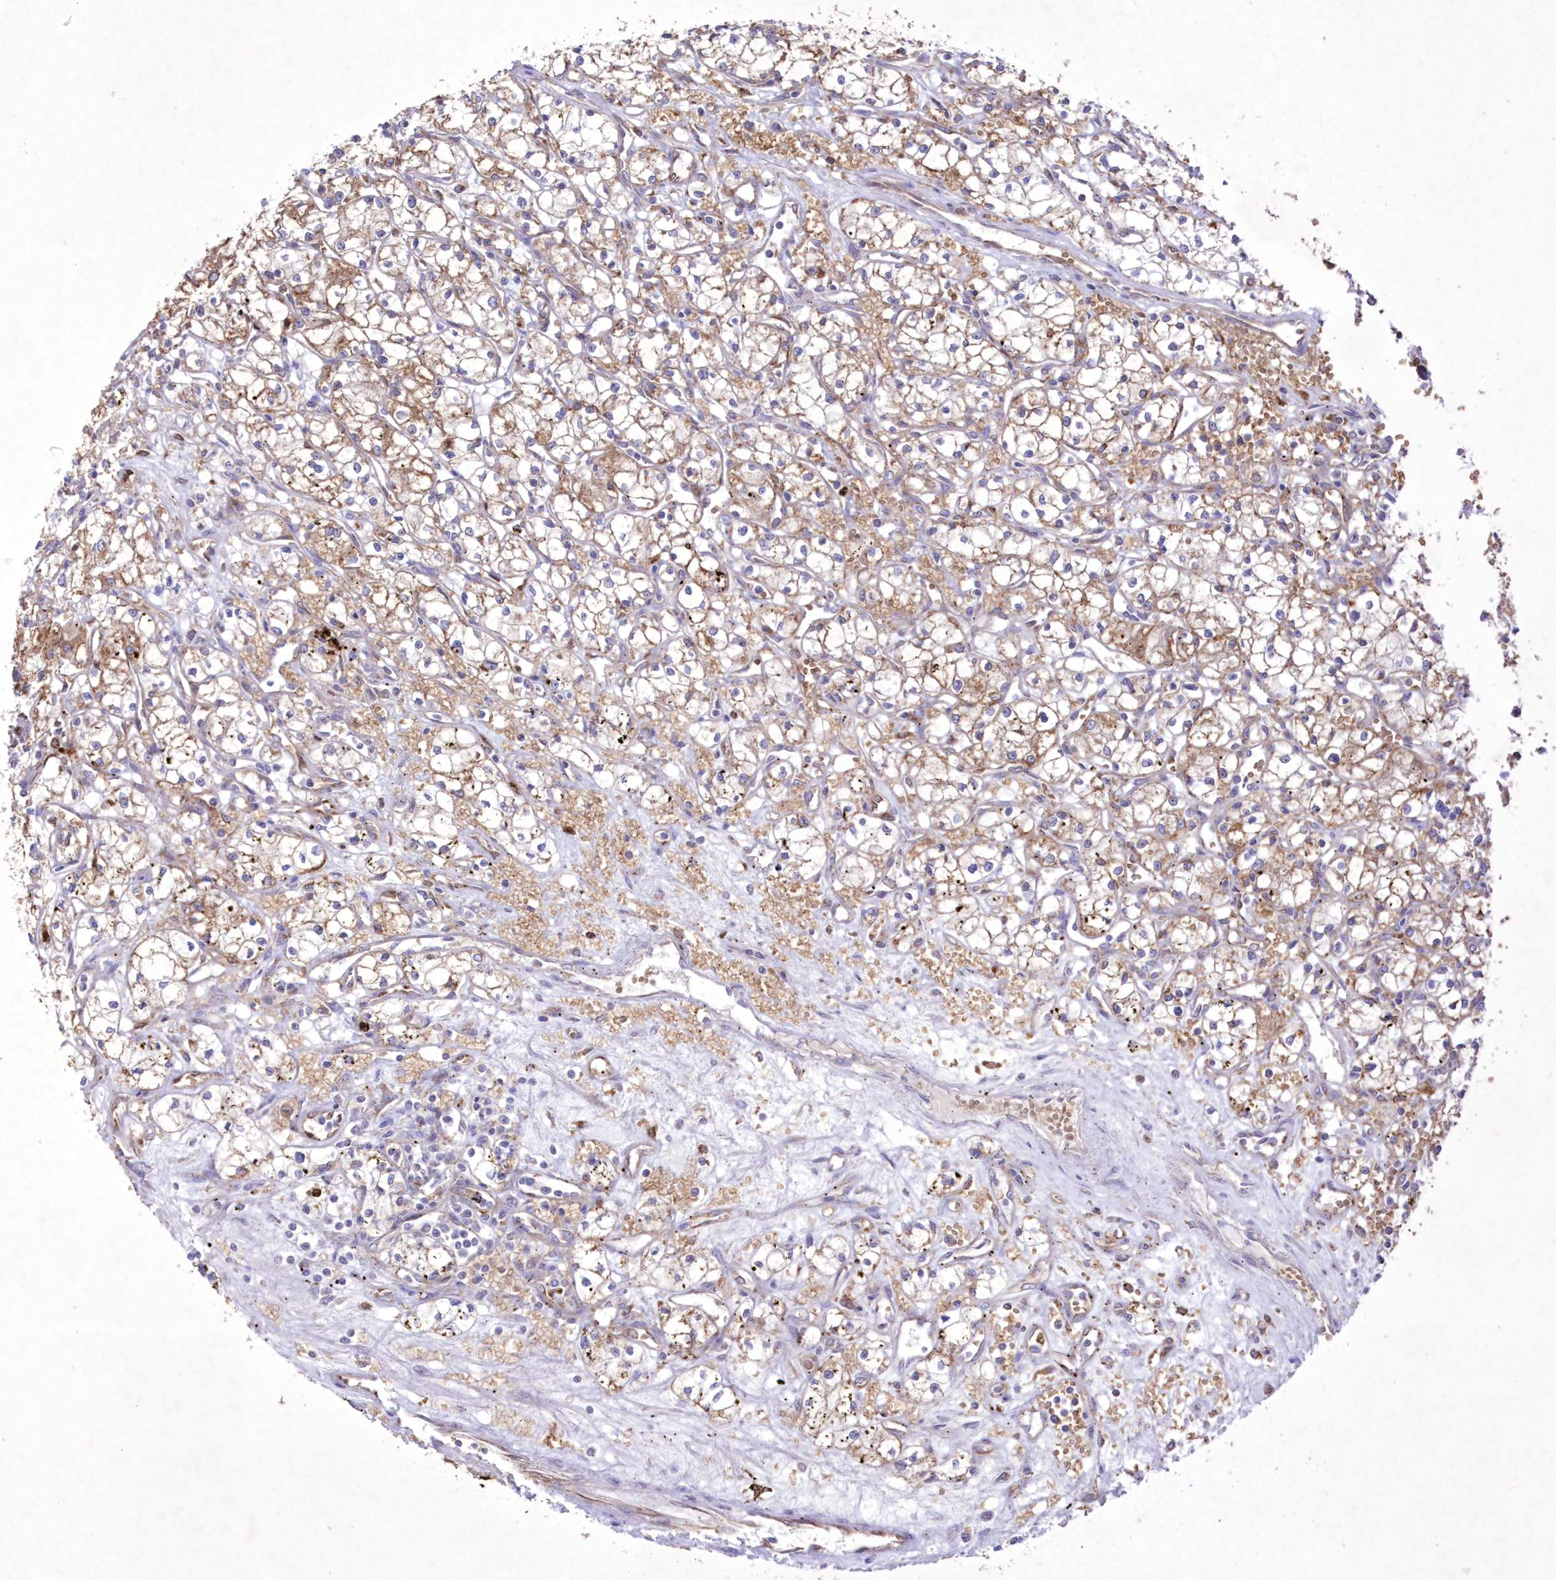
{"staining": {"intensity": "moderate", "quantity": "25%-75%", "location": "cytoplasmic/membranous"}, "tissue": "renal cancer", "cell_type": "Tumor cells", "image_type": "cancer", "snomed": [{"axis": "morphology", "description": "Adenocarcinoma, NOS"}, {"axis": "topography", "description": "Kidney"}], "caption": "Immunohistochemical staining of human renal cancer demonstrates moderate cytoplasmic/membranous protein staining in approximately 25%-75% of tumor cells.", "gene": "FCHO2", "patient": {"sex": "male", "age": 59}}